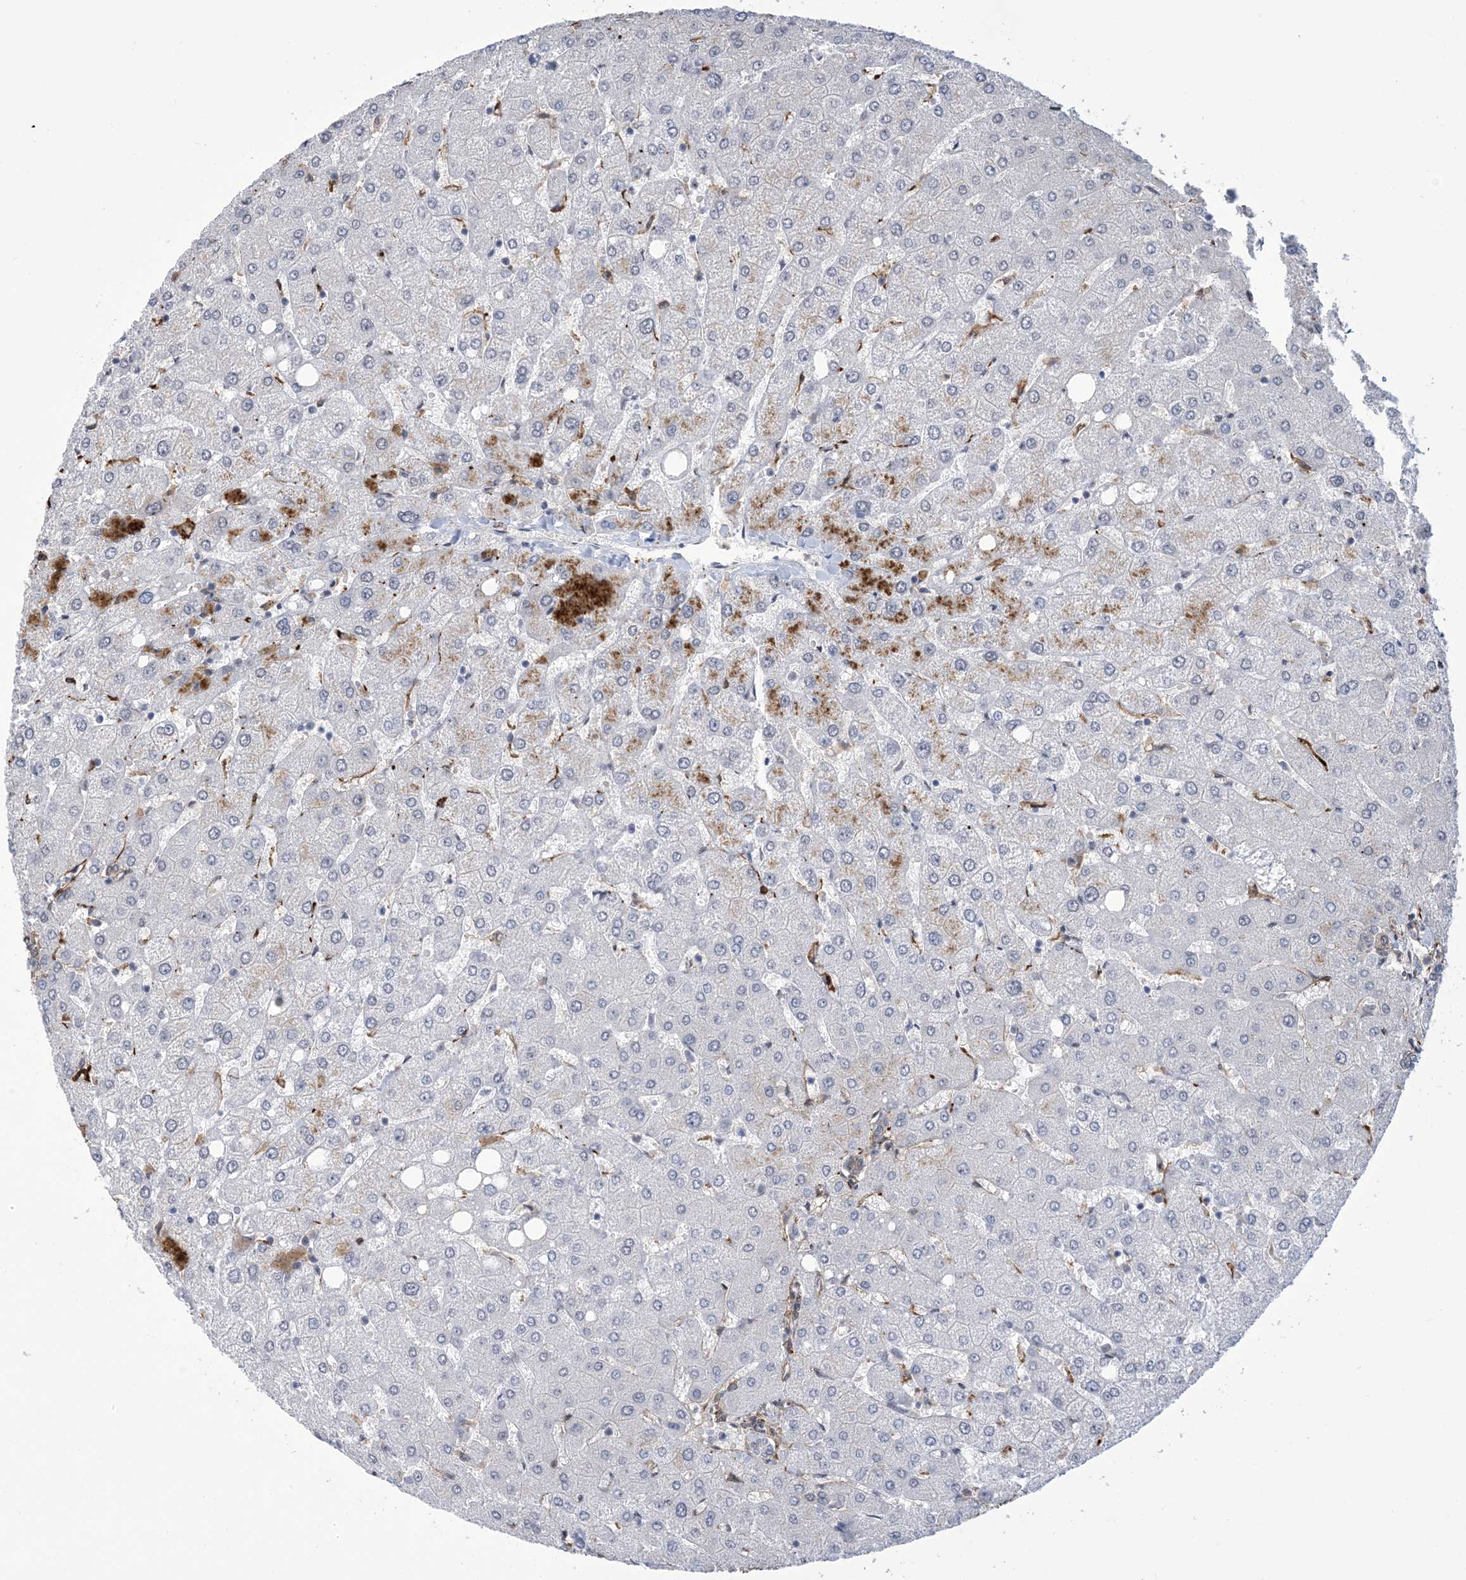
{"staining": {"intensity": "negative", "quantity": "none", "location": "none"}, "tissue": "liver", "cell_type": "Cholangiocytes", "image_type": "normal", "snomed": [{"axis": "morphology", "description": "Normal tissue, NOS"}, {"axis": "topography", "description": "Liver"}], "caption": "This is an IHC micrograph of normal human liver. There is no staining in cholangiocytes.", "gene": "ZNF8", "patient": {"sex": "female", "age": 54}}